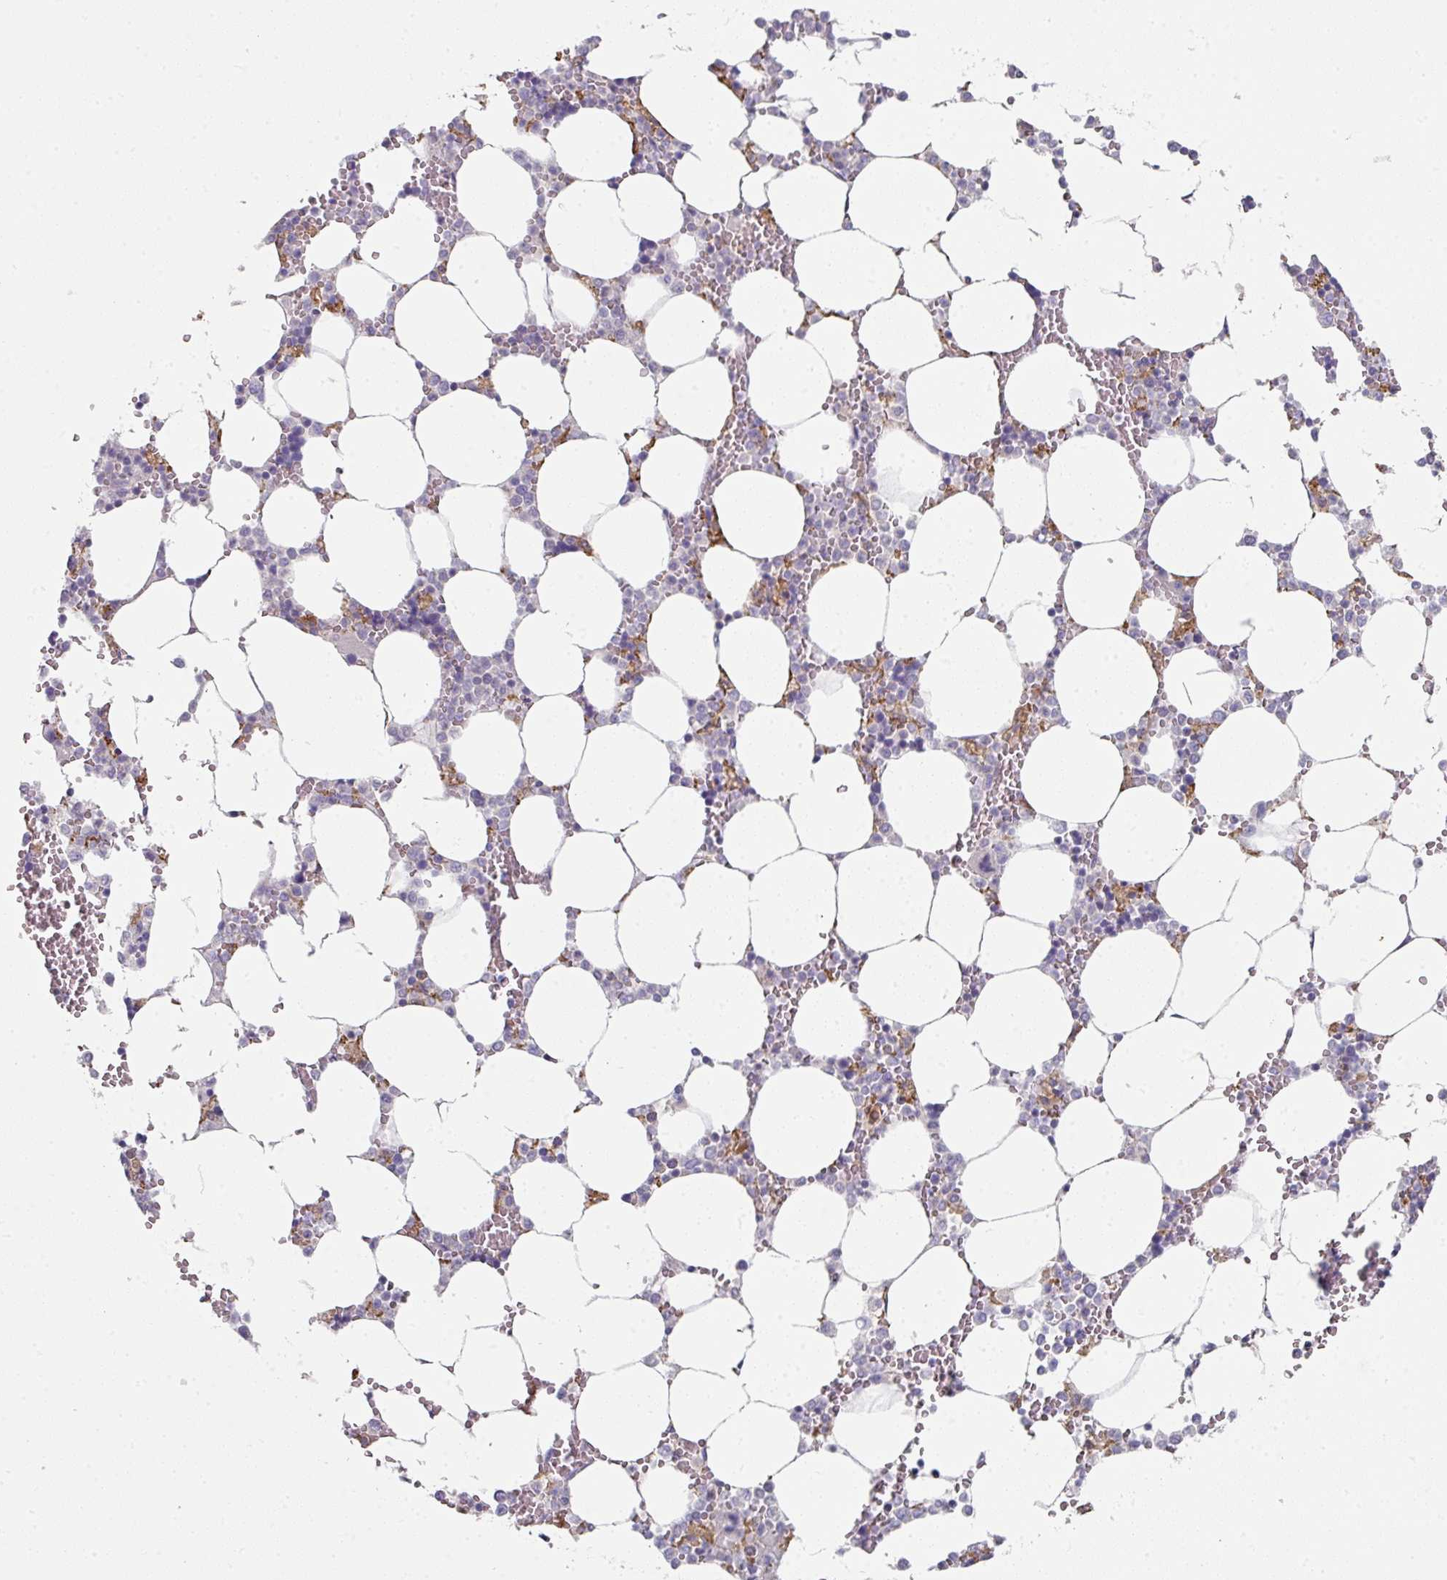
{"staining": {"intensity": "negative", "quantity": "none", "location": "none"}, "tissue": "bone marrow", "cell_type": "Hematopoietic cells", "image_type": "normal", "snomed": [{"axis": "morphology", "description": "Normal tissue, NOS"}, {"axis": "topography", "description": "Bone marrow"}], "caption": "Hematopoietic cells show no significant positivity in benign bone marrow. (DAB (3,3'-diaminobenzidine) IHC, high magnification).", "gene": "WSB2", "patient": {"sex": "male", "age": 64}}